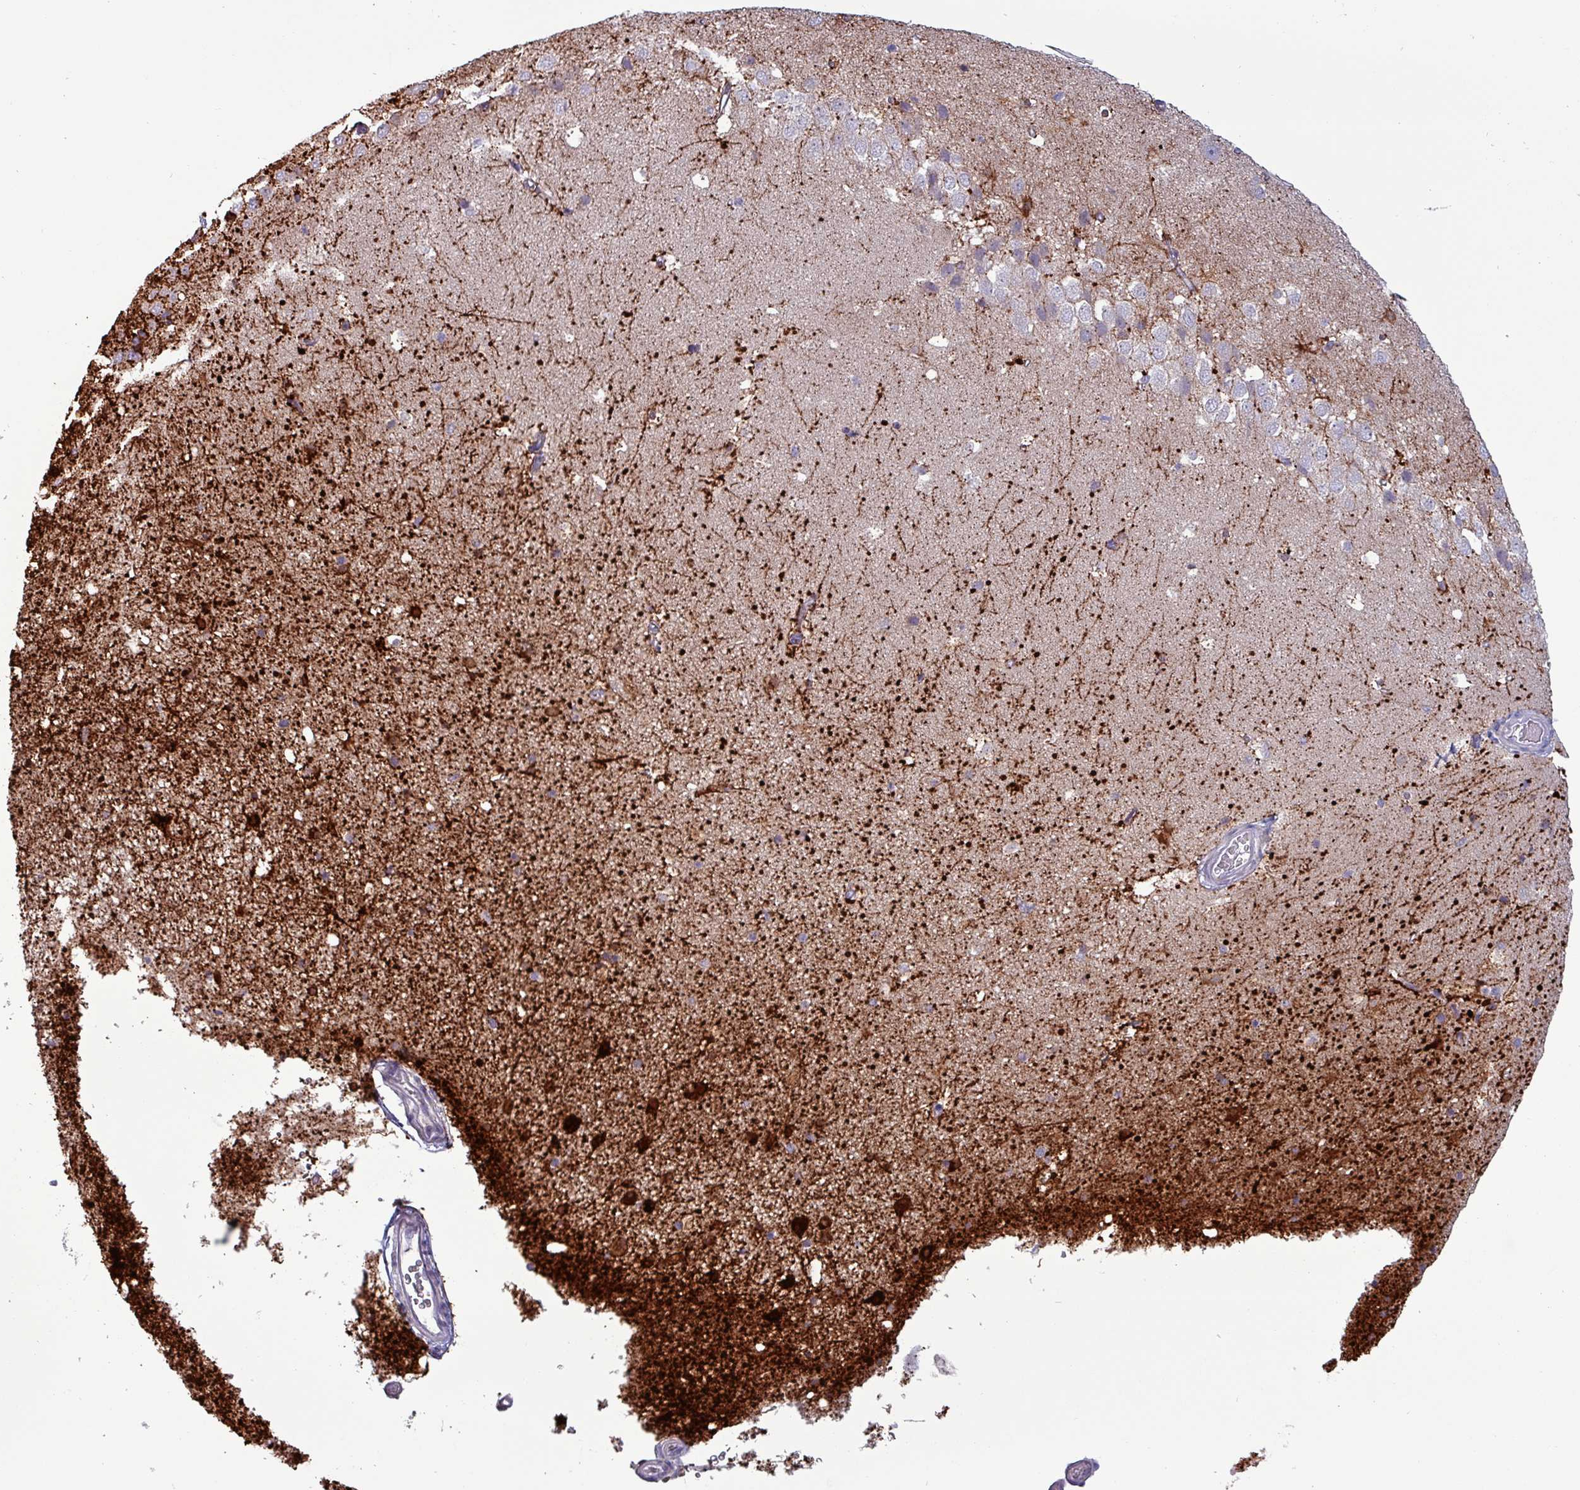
{"staining": {"intensity": "strong", "quantity": "<25%", "location": "cytoplasmic/membranous"}, "tissue": "hippocampus", "cell_type": "Glial cells", "image_type": "normal", "snomed": [{"axis": "morphology", "description": "Normal tissue, NOS"}, {"axis": "topography", "description": "Hippocampus"}], "caption": "The histopathology image demonstrates a brown stain indicating the presence of a protein in the cytoplasmic/membranous of glial cells in hippocampus. (Stains: DAB (3,3'-diaminobenzidine) in brown, nuclei in blue, Microscopy: brightfield microscopy at high magnification).", "gene": "HSD3B7", "patient": {"sex": "male", "age": 37}}